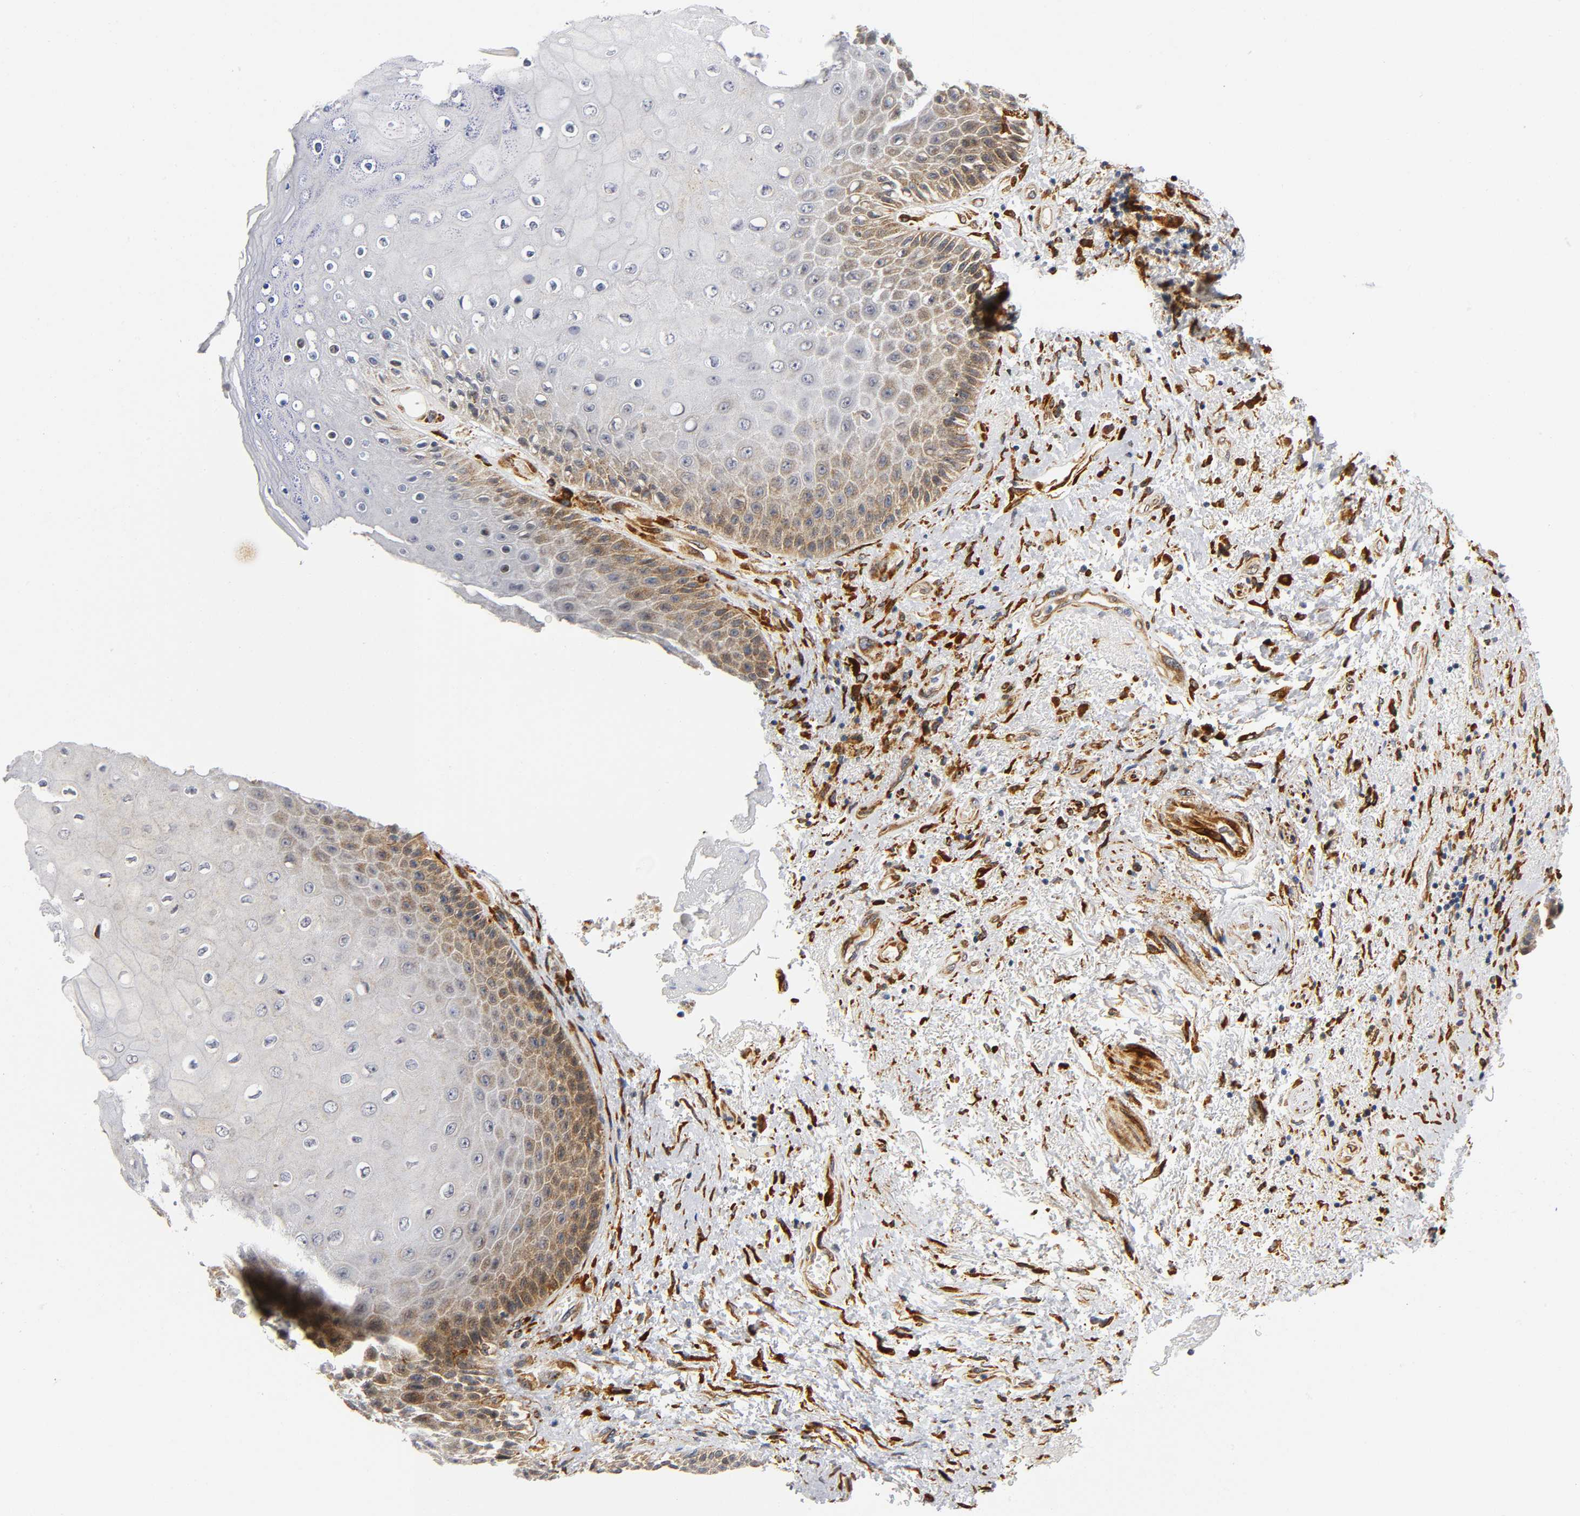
{"staining": {"intensity": "moderate", "quantity": "25%-75%", "location": "cytoplasmic/membranous"}, "tissue": "skin", "cell_type": "Epidermal cells", "image_type": "normal", "snomed": [{"axis": "morphology", "description": "Normal tissue, NOS"}, {"axis": "topography", "description": "Anal"}], "caption": "Immunohistochemical staining of benign human skin demonstrates medium levels of moderate cytoplasmic/membranous expression in approximately 25%-75% of epidermal cells. The staining is performed using DAB brown chromogen to label protein expression. The nuclei are counter-stained blue using hematoxylin.", "gene": "SOS2", "patient": {"sex": "female", "age": 46}}